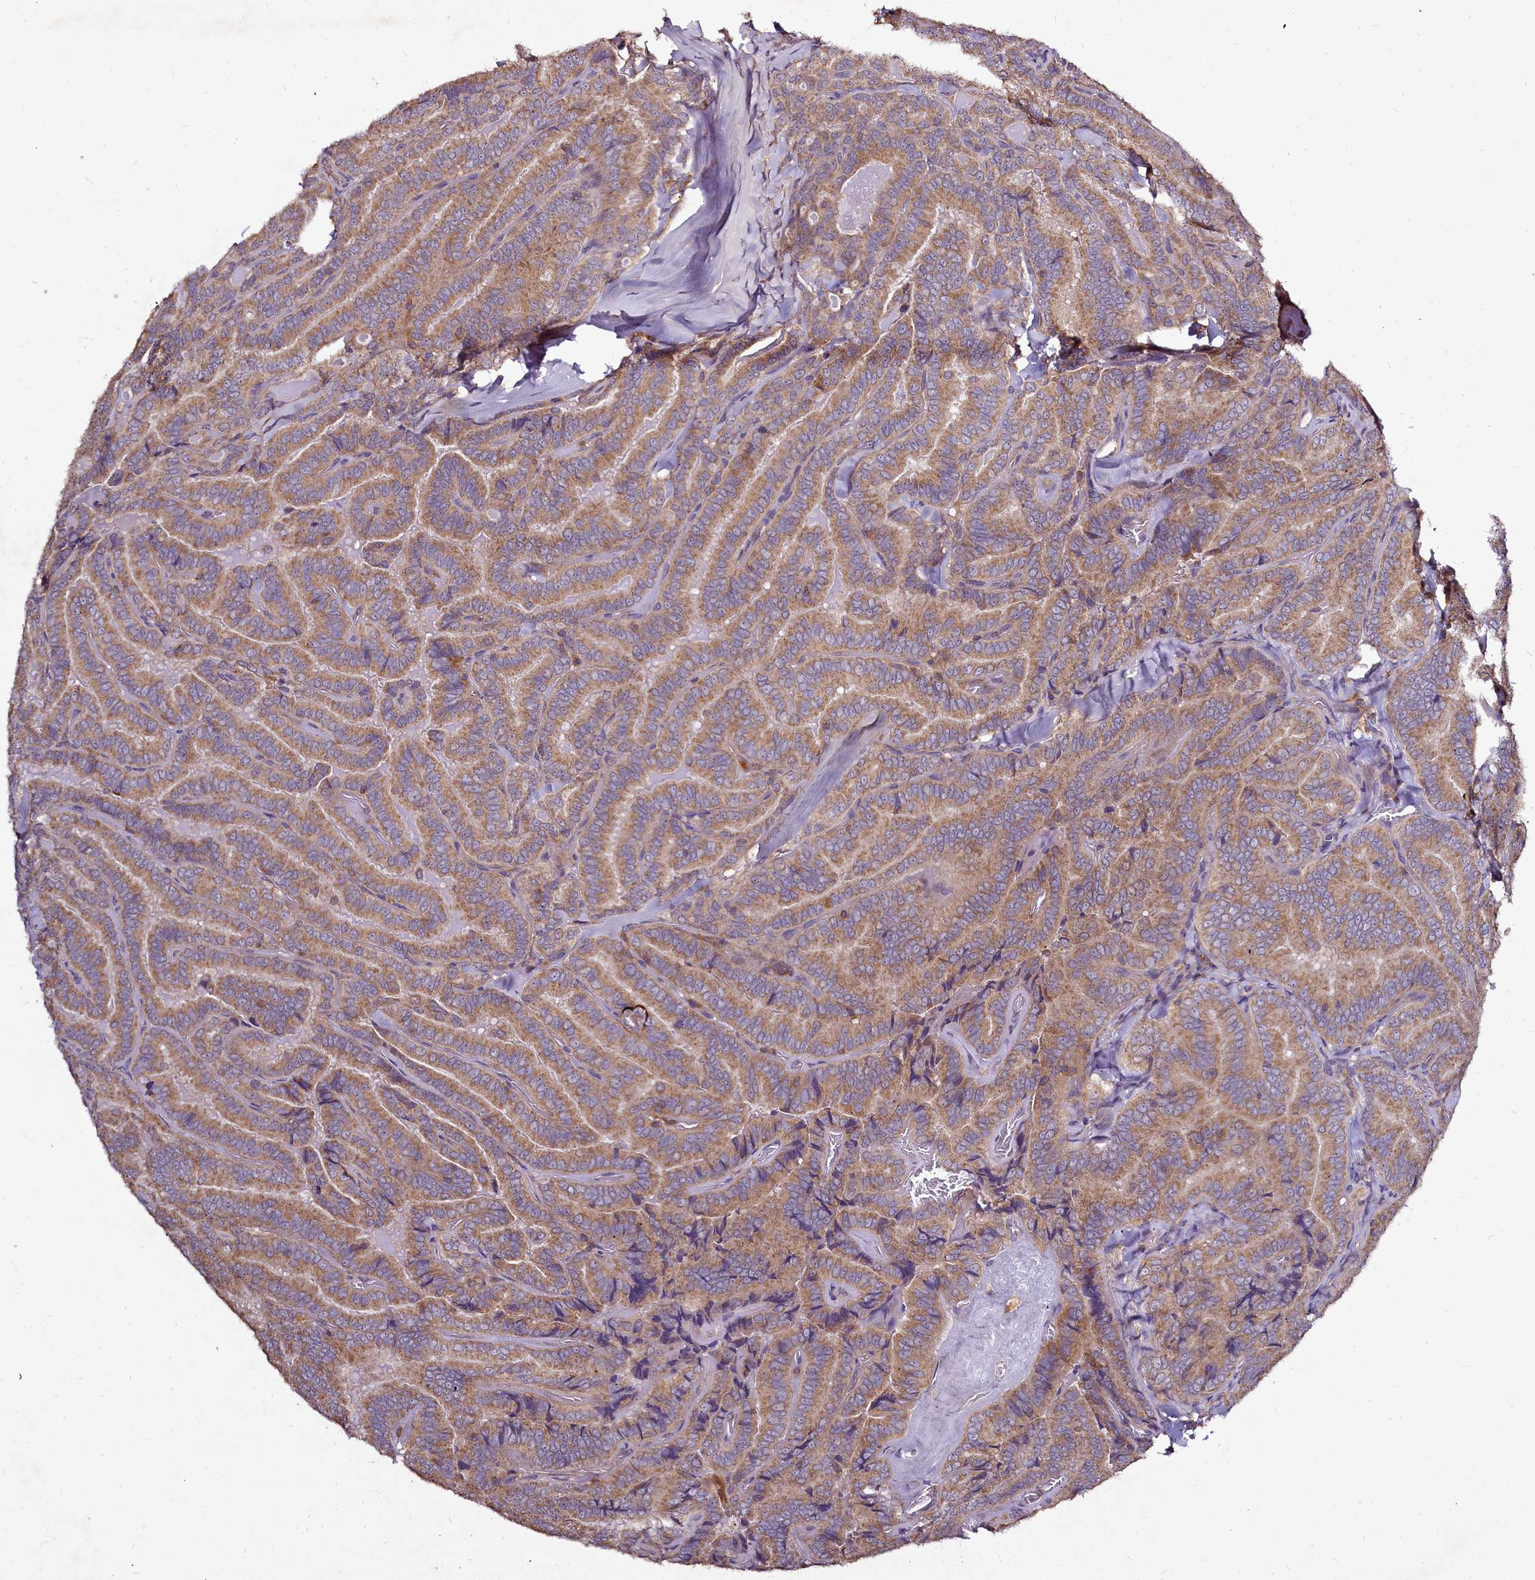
{"staining": {"intensity": "moderate", "quantity": ">75%", "location": "cytoplasmic/membranous"}, "tissue": "thyroid cancer", "cell_type": "Tumor cells", "image_type": "cancer", "snomed": [{"axis": "morphology", "description": "Papillary adenocarcinoma, NOS"}, {"axis": "topography", "description": "Thyroid gland"}], "caption": "Approximately >75% of tumor cells in thyroid cancer display moderate cytoplasmic/membranous protein expression as visualized by brown immunohistochemical staining.", "gene": "NCKAP1L", "patient": {"sex": "male", "age": 61}}